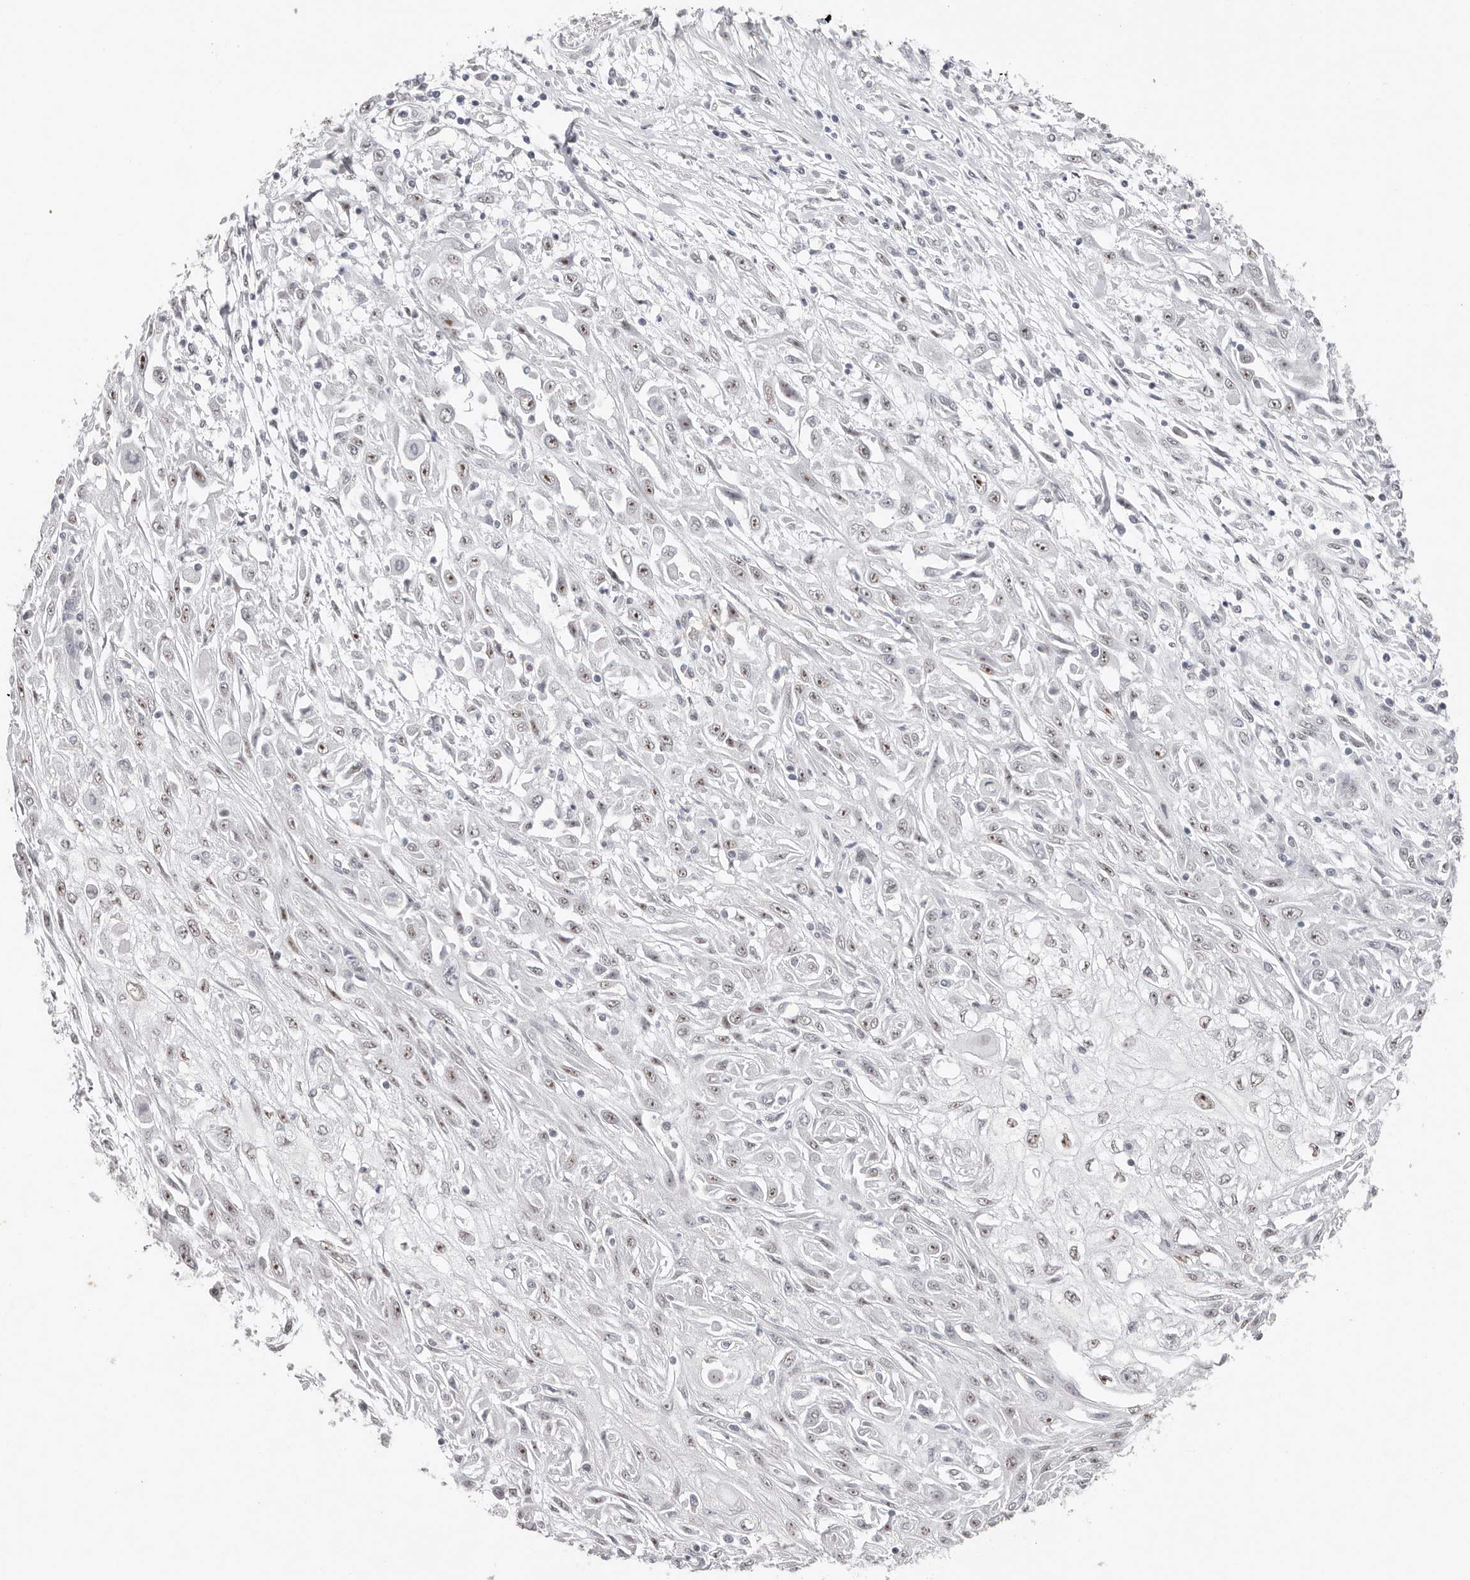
{"staining": {"intensity": "moderate", "quantity": "<25%", "location": "nuclear"}, "tissue": "skin cancer", "cell_type": "Tumor cells", "image_type": "cancer", "snomed": [{"axis": "morphology", "description": "Squamous cell carcinoma, NOS"}, {"axis": "morphology", "description": "Squamous cell carcinoma, metastatic, NOS"}, {"axis": "topography", "description": "Skin"}, {"axis": "topography", "description": "Lymph node"}], "caption": "Brown immunohistochemical staining in skin squamous cell carcinoma shows moderate nuclear expression in about <25% of tumor cells.", "gene": "LARP7", "patient": {"sex": "male", "age": 75}}